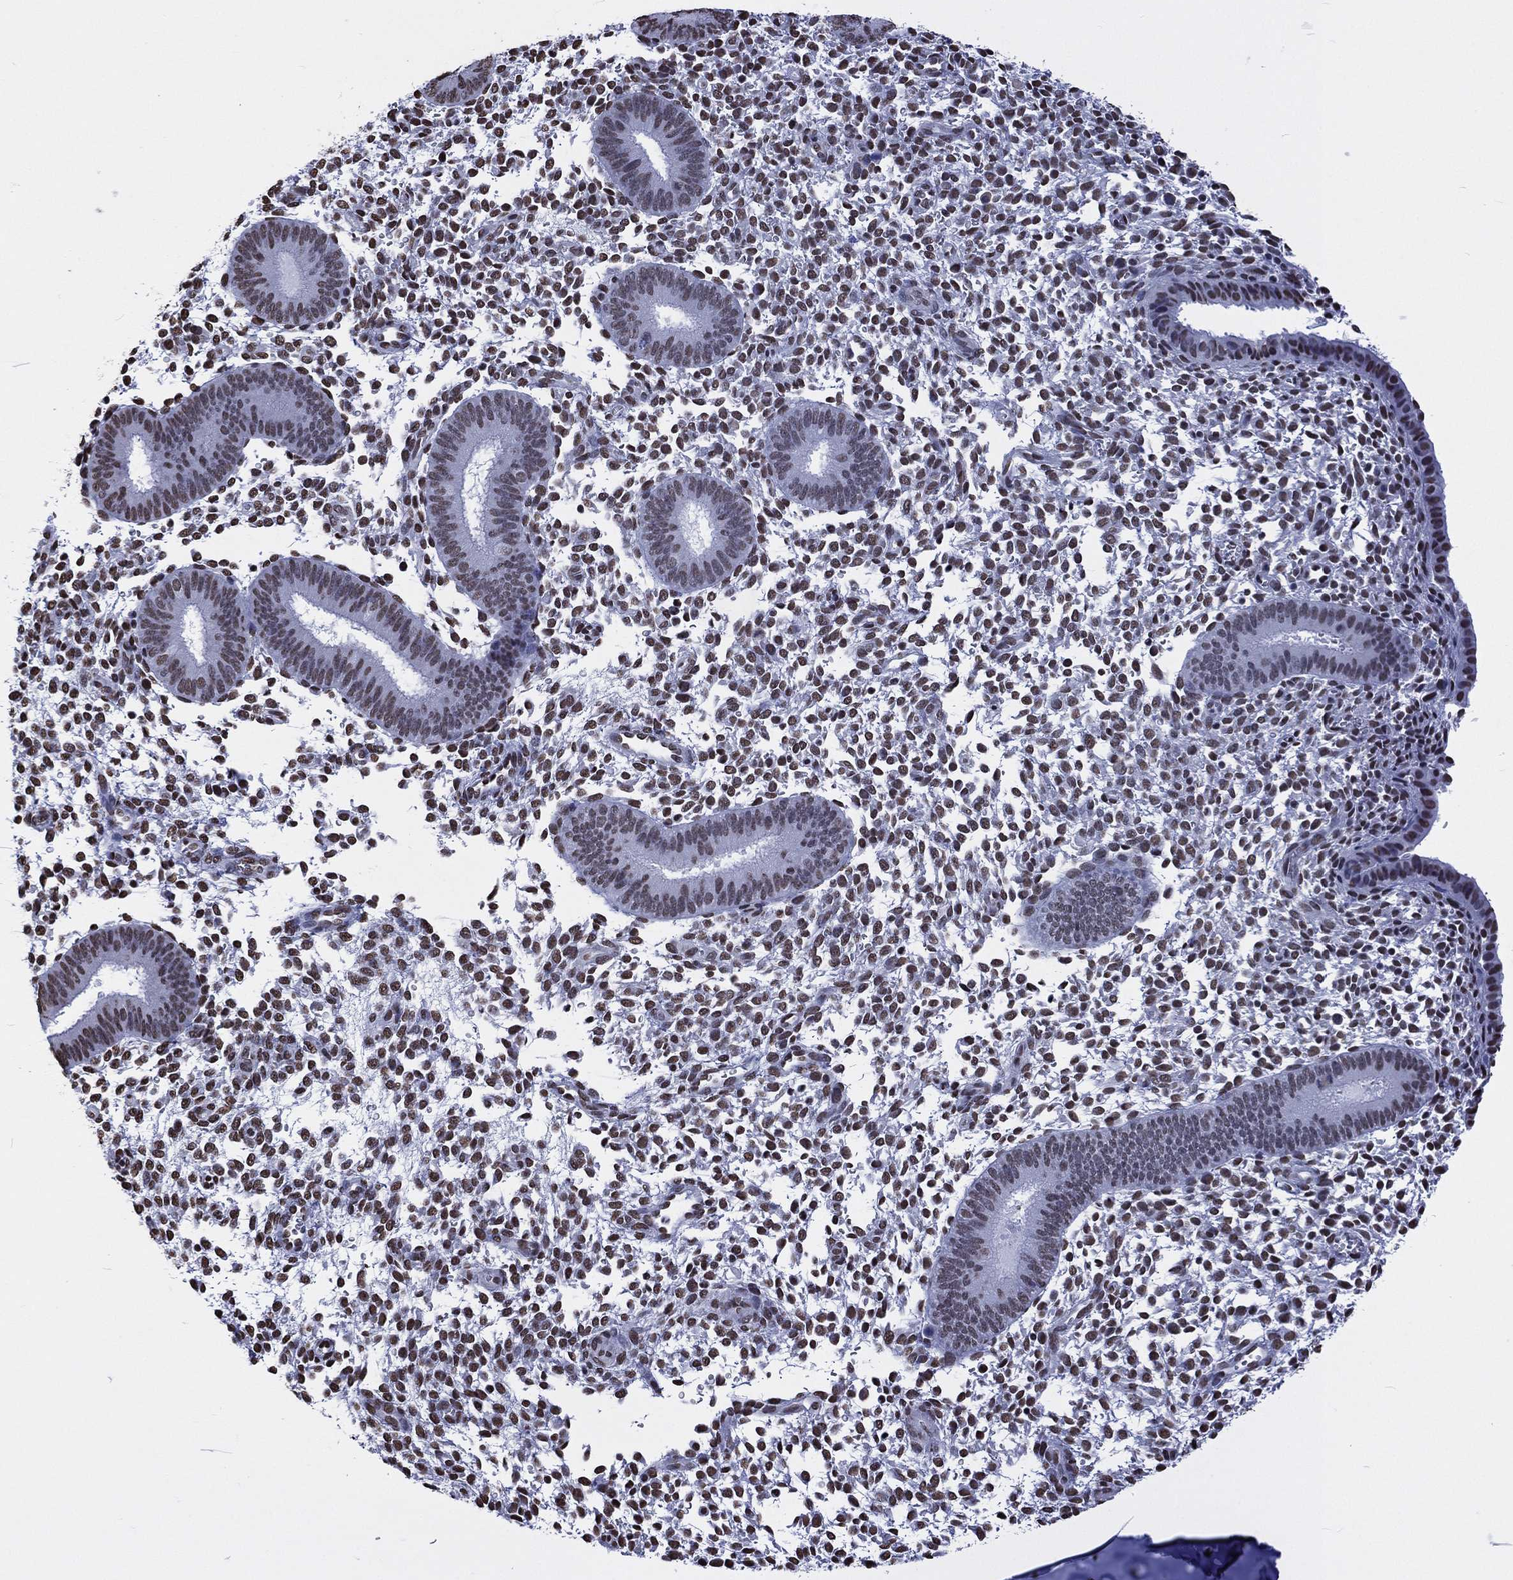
{"staining": {"intensity": "moderate", "quantity": ">75%", "location": "nuclear"}, "tissue": "endometrium", "cell_type": "Cells in endometrial stroma", "image_type": "normal", "snomed": [{"axis": "morphology", "description": "Normal tissue, NOS"}, {"axis": "topography", "description": "Endometrium"}], "caption": "DAB immunohistochemical staining of normal human endometrium demonstrates moderate nuclear protein staining in about >75% of cells in endometrial stroma. Using DAB (3,3'-diaminobenzidine) (brown) and hematoxylin (blue) stains, captured at high magnification using brightfield microscopy.", "gene": "RETREG2", "patient": {"sex": "female", "age": 39}}